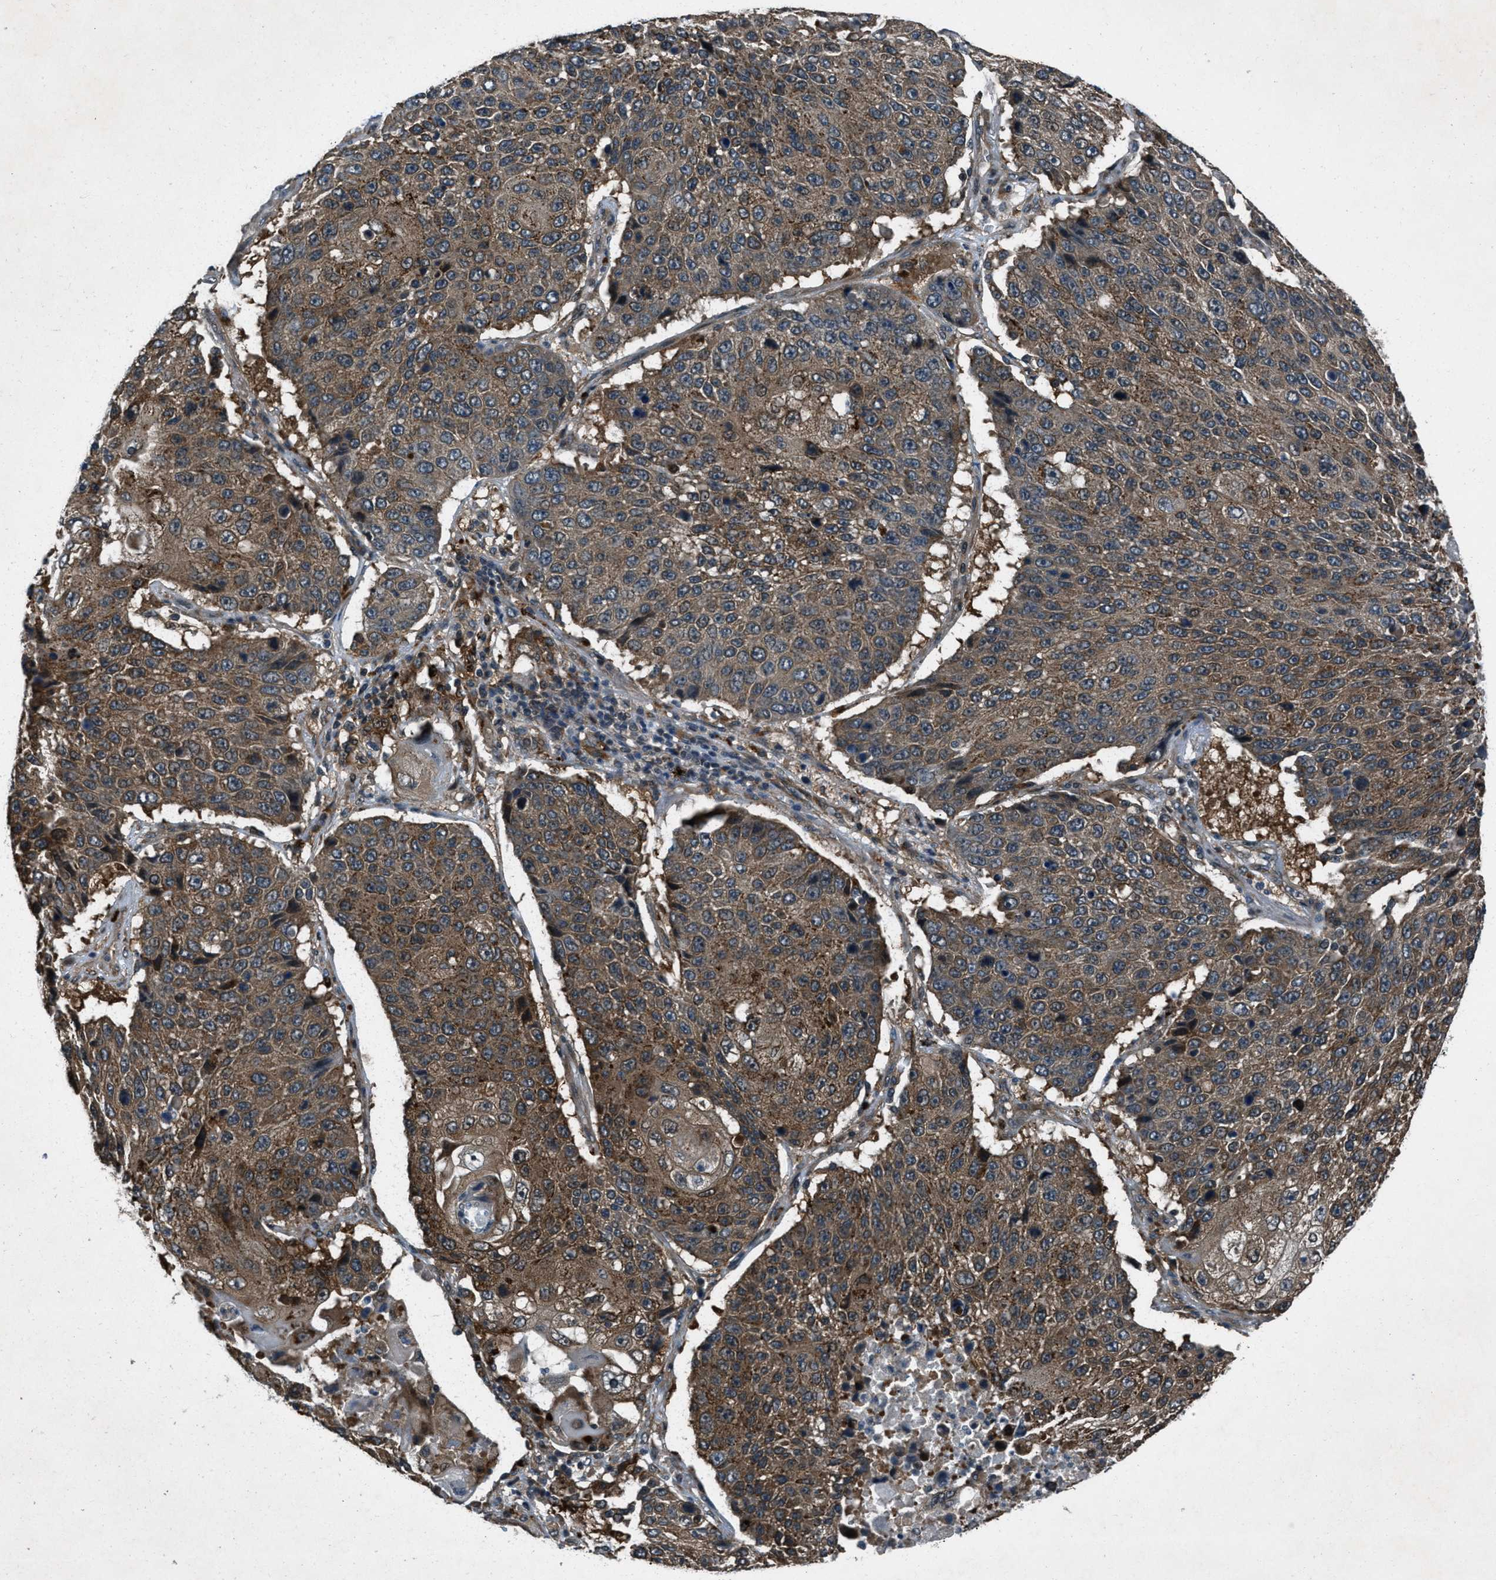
{"staining": {"intensity": "moderate", "quantity": ">75%", "location": "cytoplasmic/membranous"}, "tissue": "lung cancer", "cell_type": "Tumor cells", "image_type": "cancer", "snomed": [{"axis": "morphology", "description": "Squamous cell carcinoma, NOS"}, {"axis": "topography", "description": "Lung"}], "caption": "IHC image of neoplastic tissue: human lung cancer stained using immunohistochemistry displays medium levels of moderate protein expression localized specifically in the cytoplasmic/membranous of tumor cells, appearing as a cytoplasmic/membranous brown color.", "gene": "EPSTI1", "patient": {"sex": "male", "age": 61}}